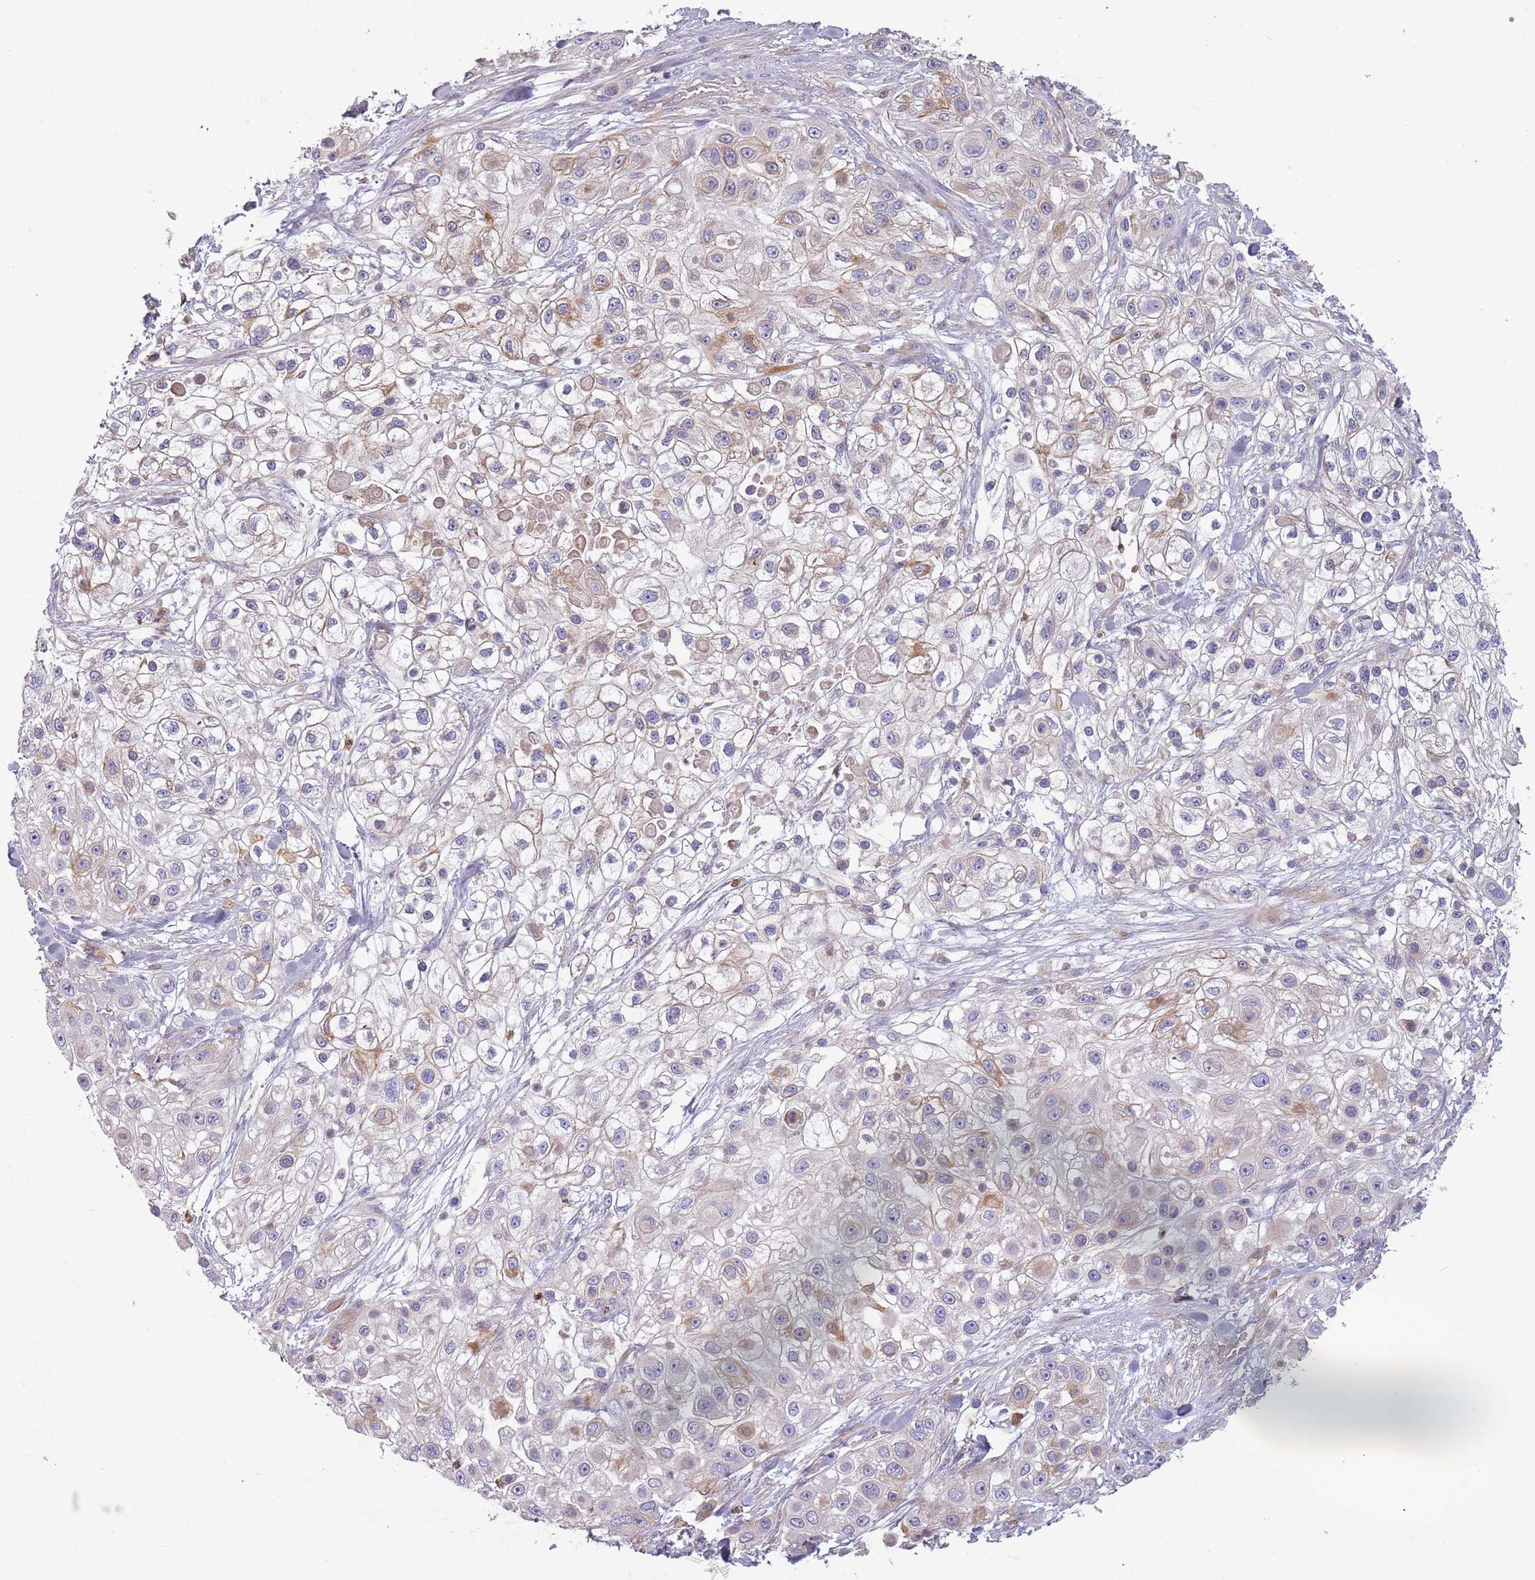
{"staining": {"intensity": "moderate", "quantity": "<25%", "location": "cytoplasmic/membranous"}, "tissue": "skin cancer", "cell_type": "Tumor cells", "image_type": "cancer", "snomed": [{"axis": "morphology", "description": "Squamous cell carcinoma, NOS"}, {"axis": "topography", "description": "Skin"}], "caption": "About <25% of tumor cells in human skin cancer display moderate cytoplasmic/membranous protein expression as visualized by brown immunohistochemical staining.", "gene": "NADK", "patient": {"sex": "male", "age": 67}}